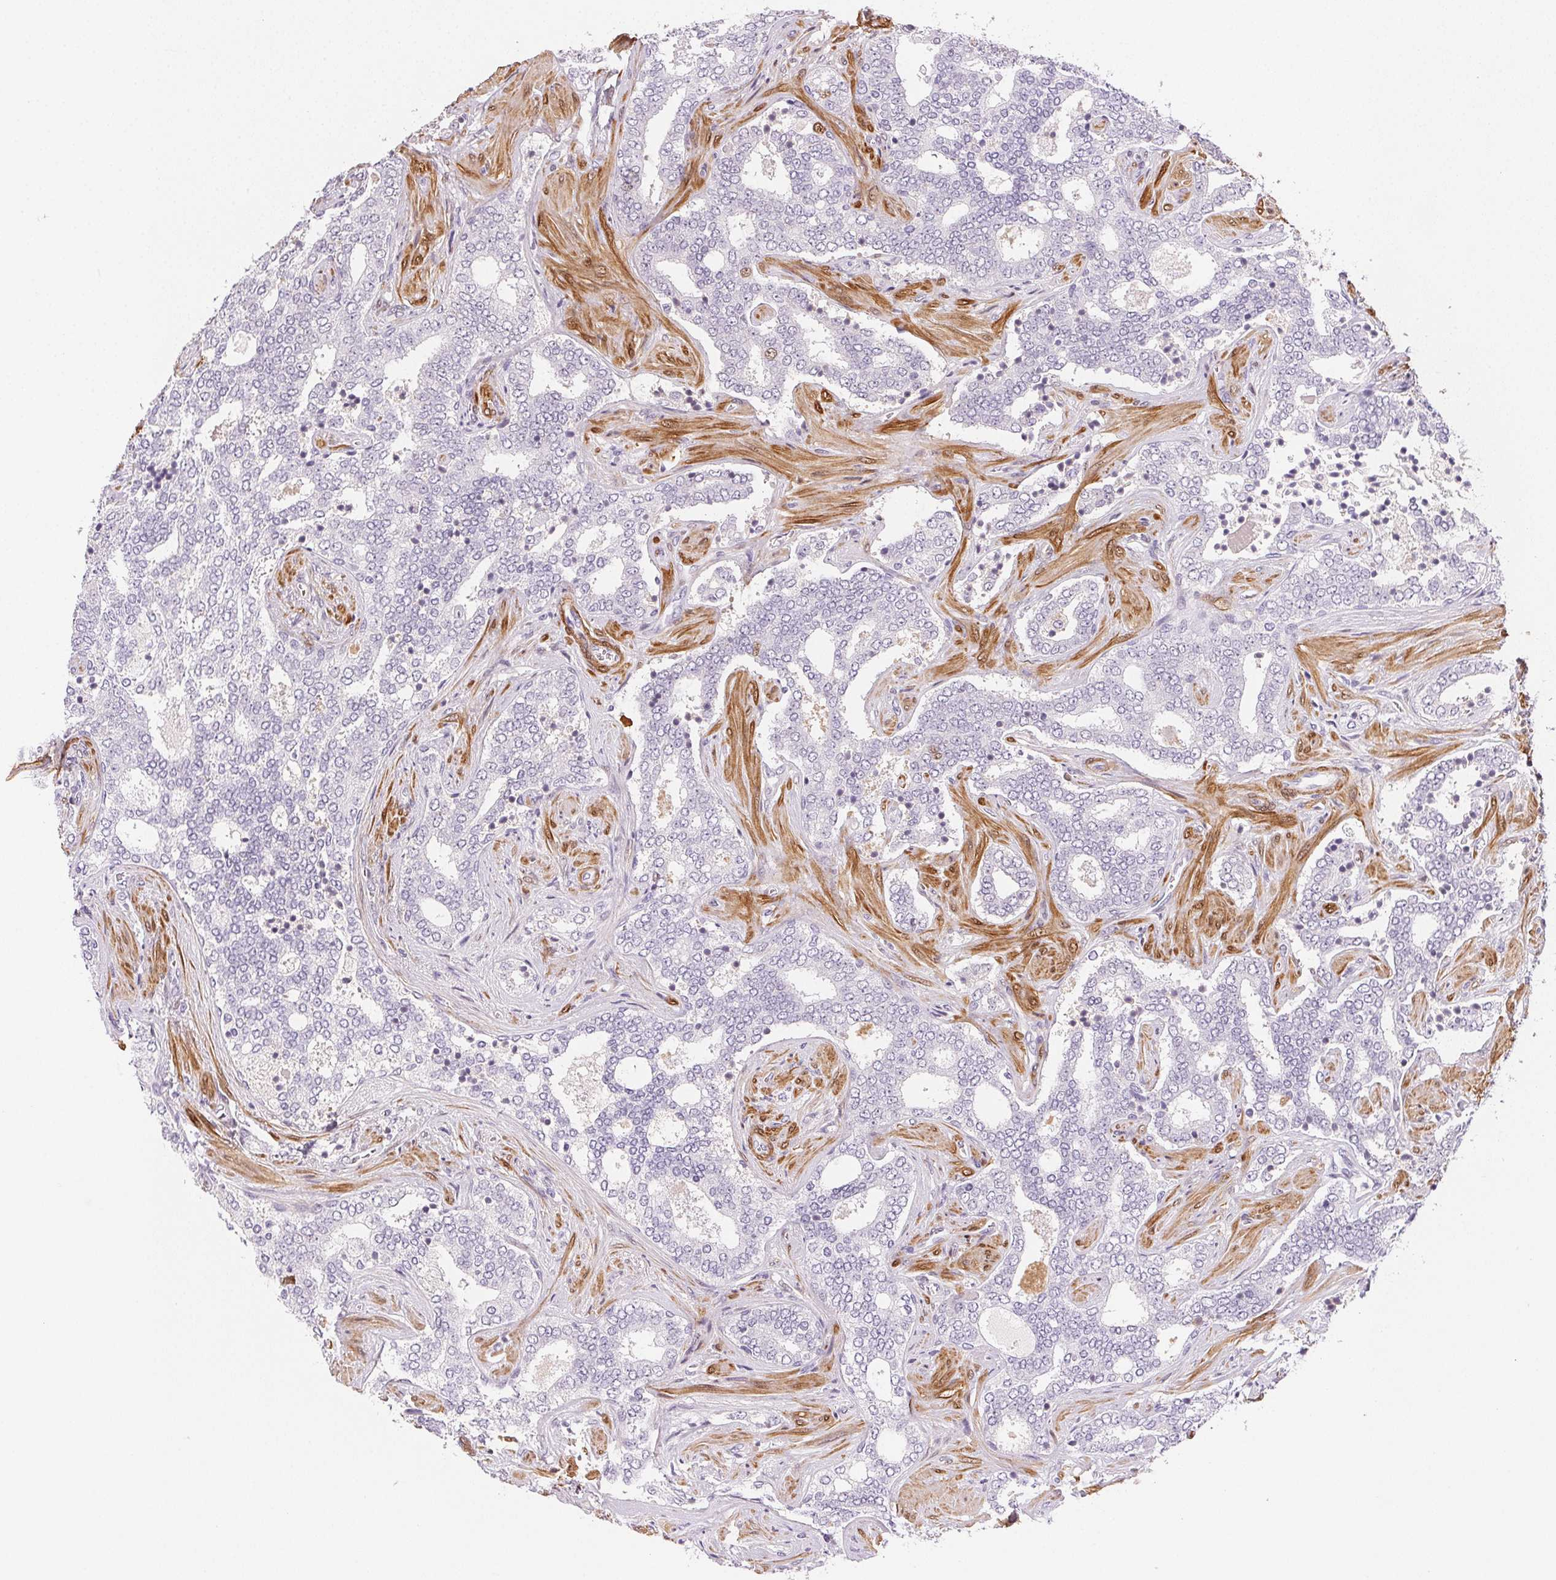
{"staining": {"intensity": "negative", "quantity": "none", "location": "none"}, "tissue": "prostate cancer", "cell_type": "Tumor cells", "image_type": "cancer", "snomed": [{"axis": "morphology", "description": "Adenocarcinoma, High grade"}, {"axis": "topography", "description": "Prostate"}], "caption": "DAB (3,3'-diaminobenzidine) immunohistochemical staining of high-grade adenocarcinoma (prostate) displays no significant positivity in tumor cells.", "gene": "SMTN", "patient": {"sex": "male", "age": 60}}